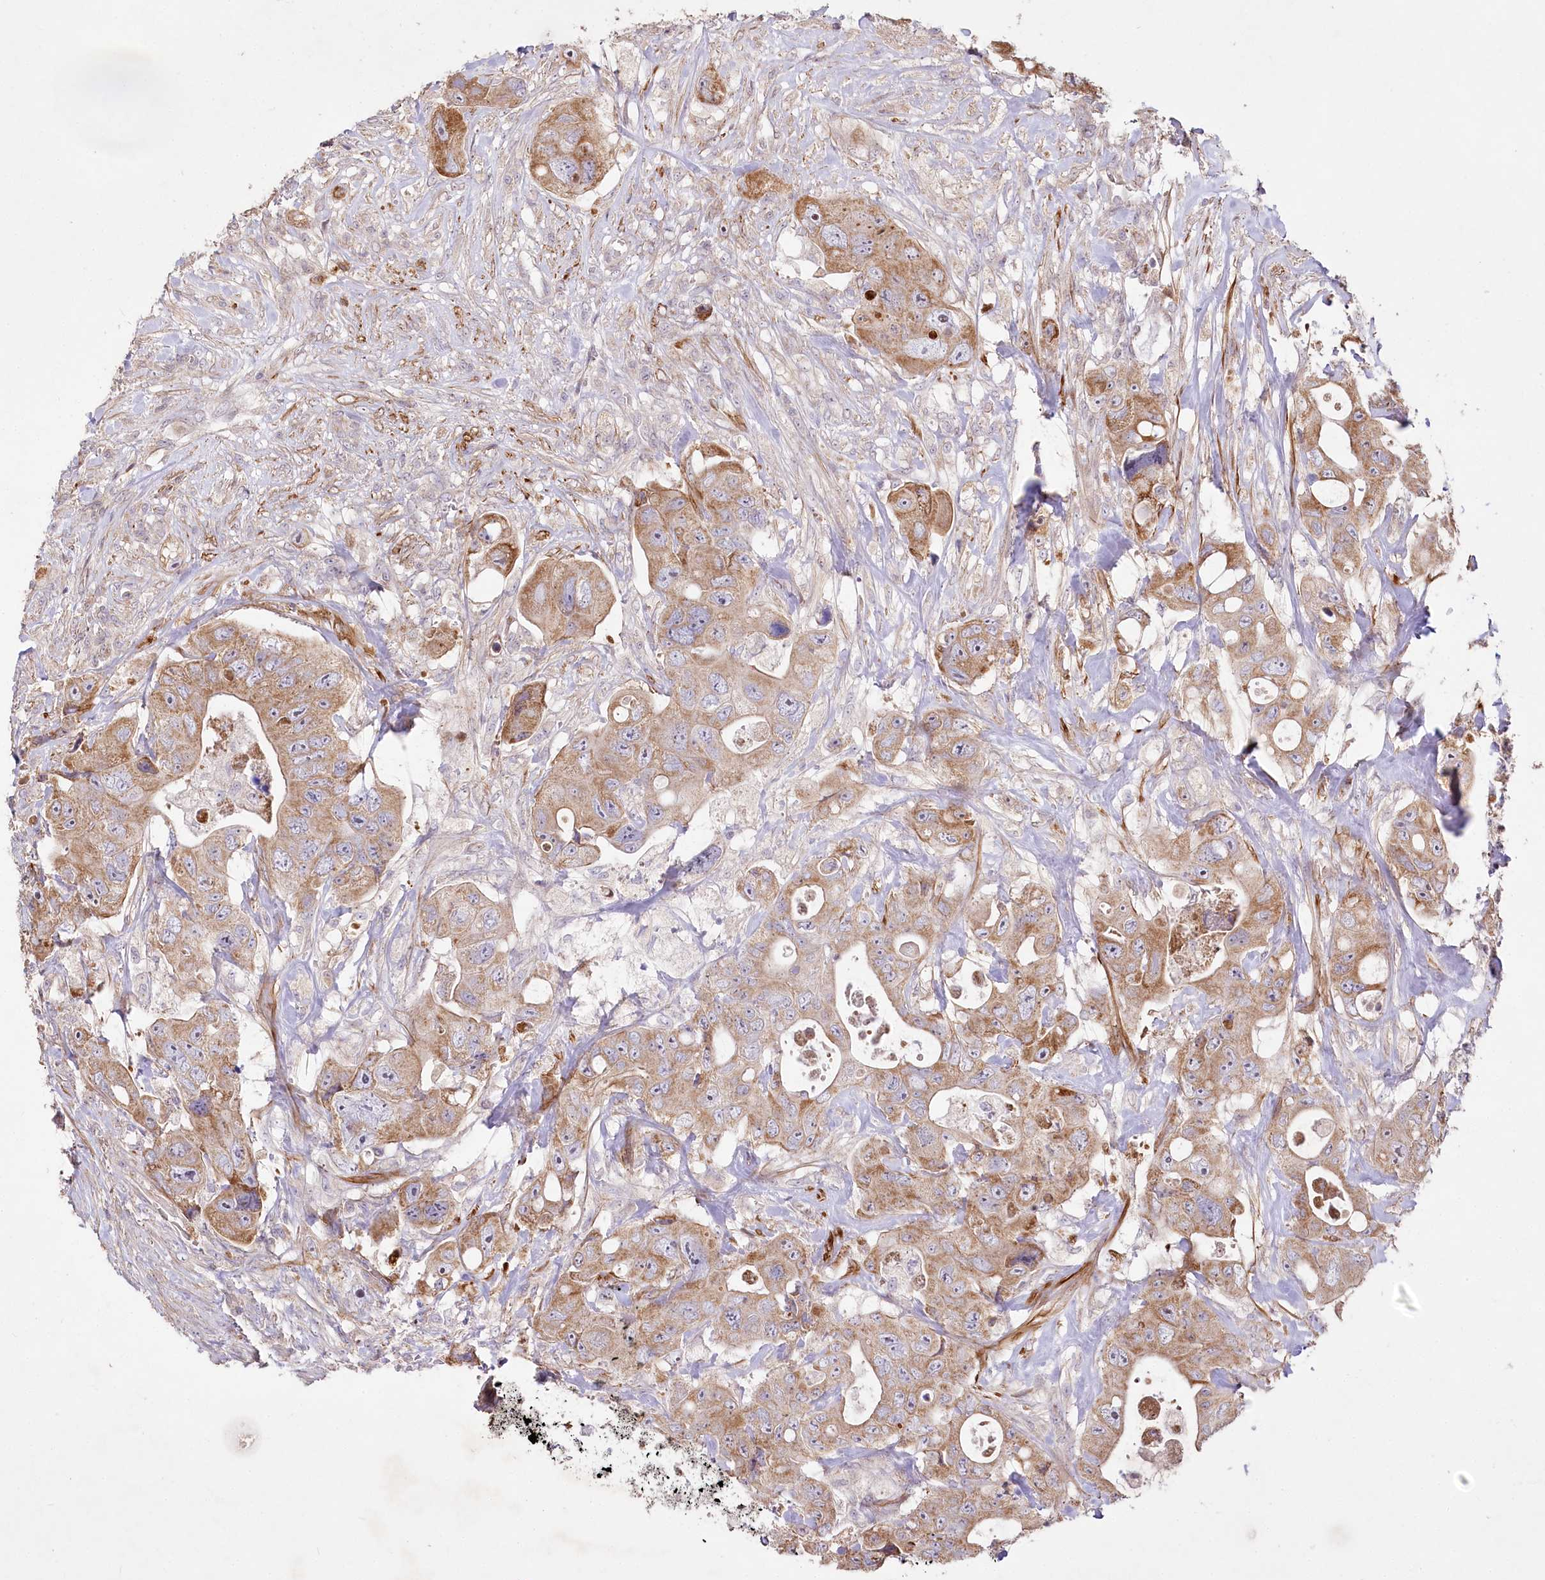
{"staining": {"intensity": "moderate", "quantity": ">75%", "location": "cytoplasmic/membranous"}, "tissue": "colorectal cancer", "cell_type": "Tumor cells", "image_type": "cancer", "snomed": [{"axis": "morphology", "description": "Adenocarcinoma, NOS"}, {"axis": "topography", "description": "Colon"}], "caption": "The photomicrograph reveals staining of colorectal cancer (adenocarcinoma), revealing moderate cytoplasmic/membranous protein staining (brown color) within tumor cells. (DAB IHC, brown staining for protein, blue staining for nuclei).", "gene": "PSTK", "patient": {"sex": "female", "age": 46}}